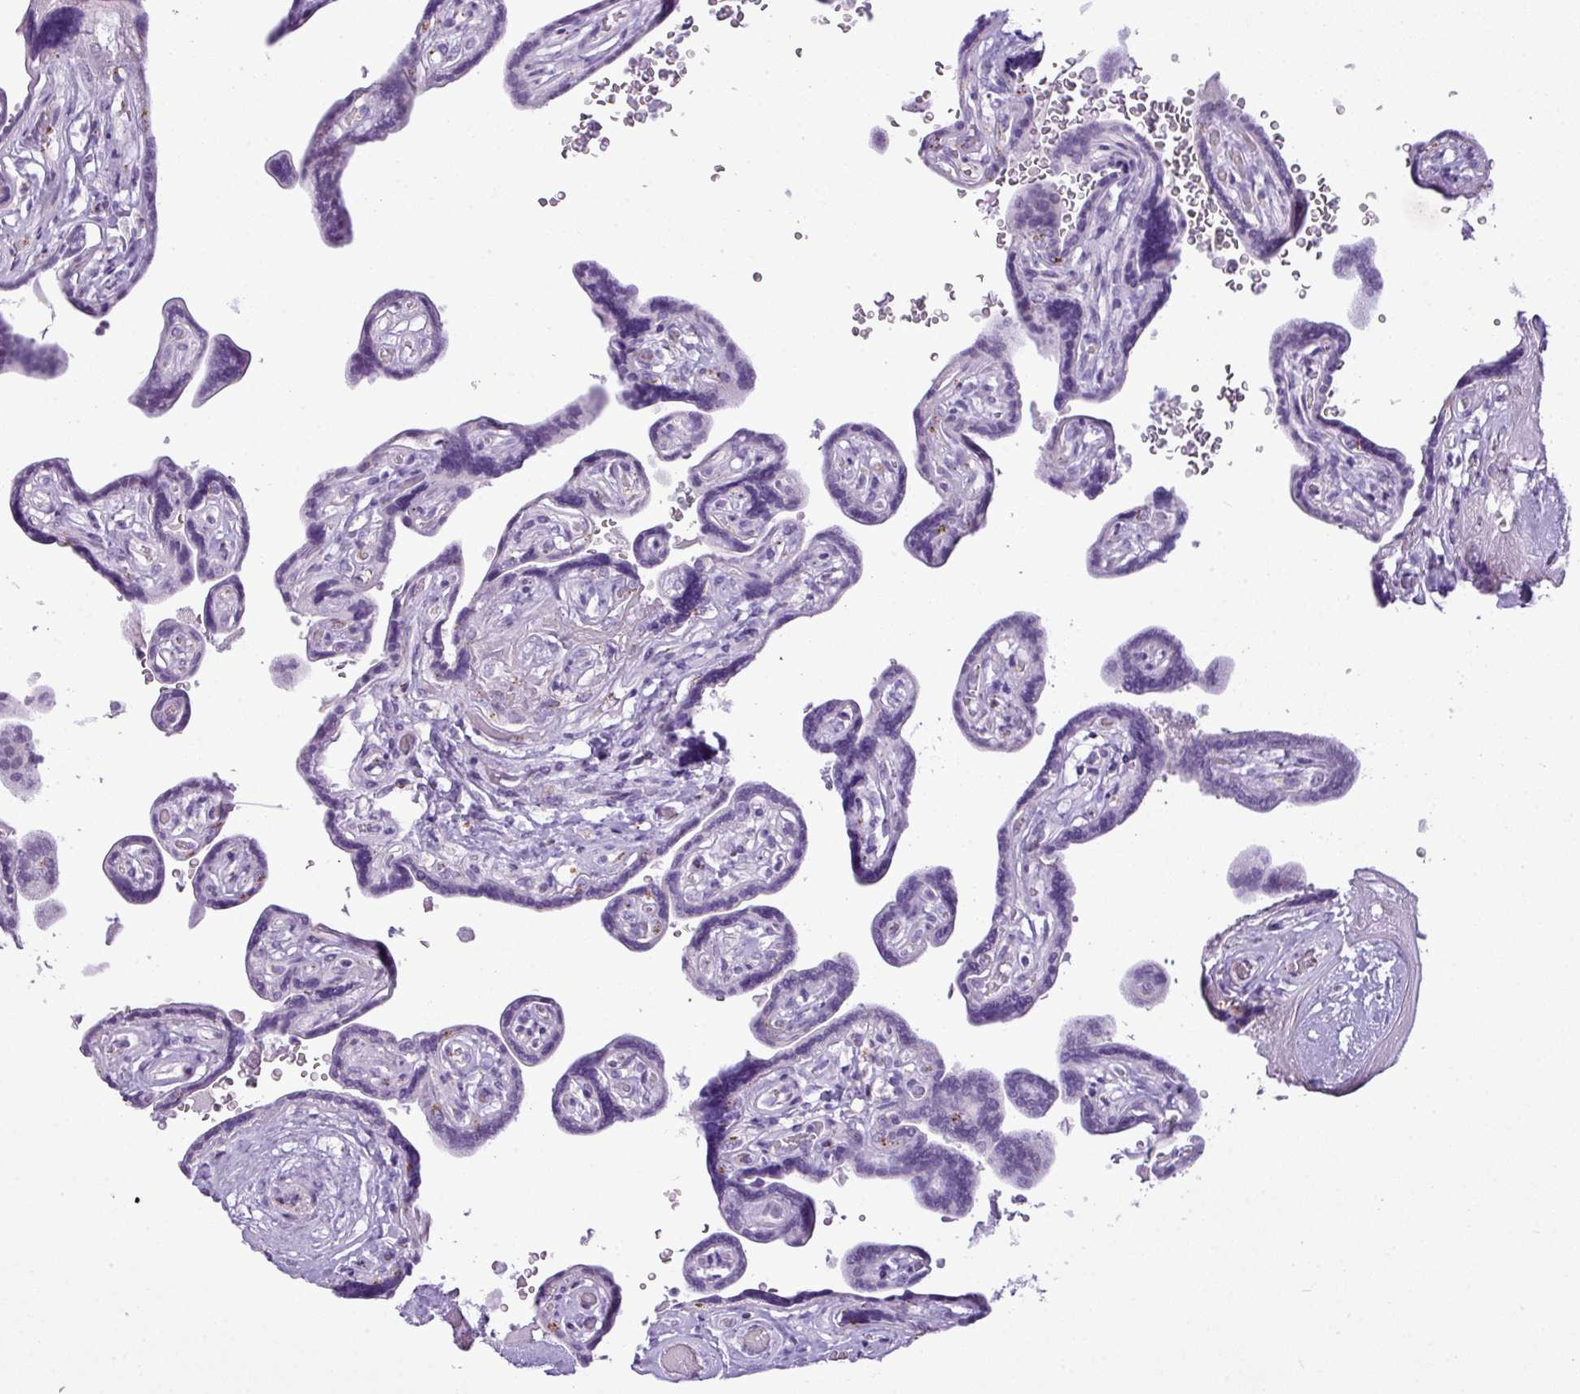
{"staining": {"intensity": "negative", "quantity": "none", "location": "none"}, "tissue": "placenta", "cell_type": "Decidual cells", "image_type": "normal", "snomed": [{"axis": "morphology", "description": "Normal tissue, NOS"}, {"axis": "topography", "description": "Placenta"}], "caption": "This is a histopathology image of immunohistochemistry (IHC) staining of unremarkable placenta, which shows no positivity in decidual cells.", "gene": "FAM43A", "patient": {"sex": "female", "age": 32}}